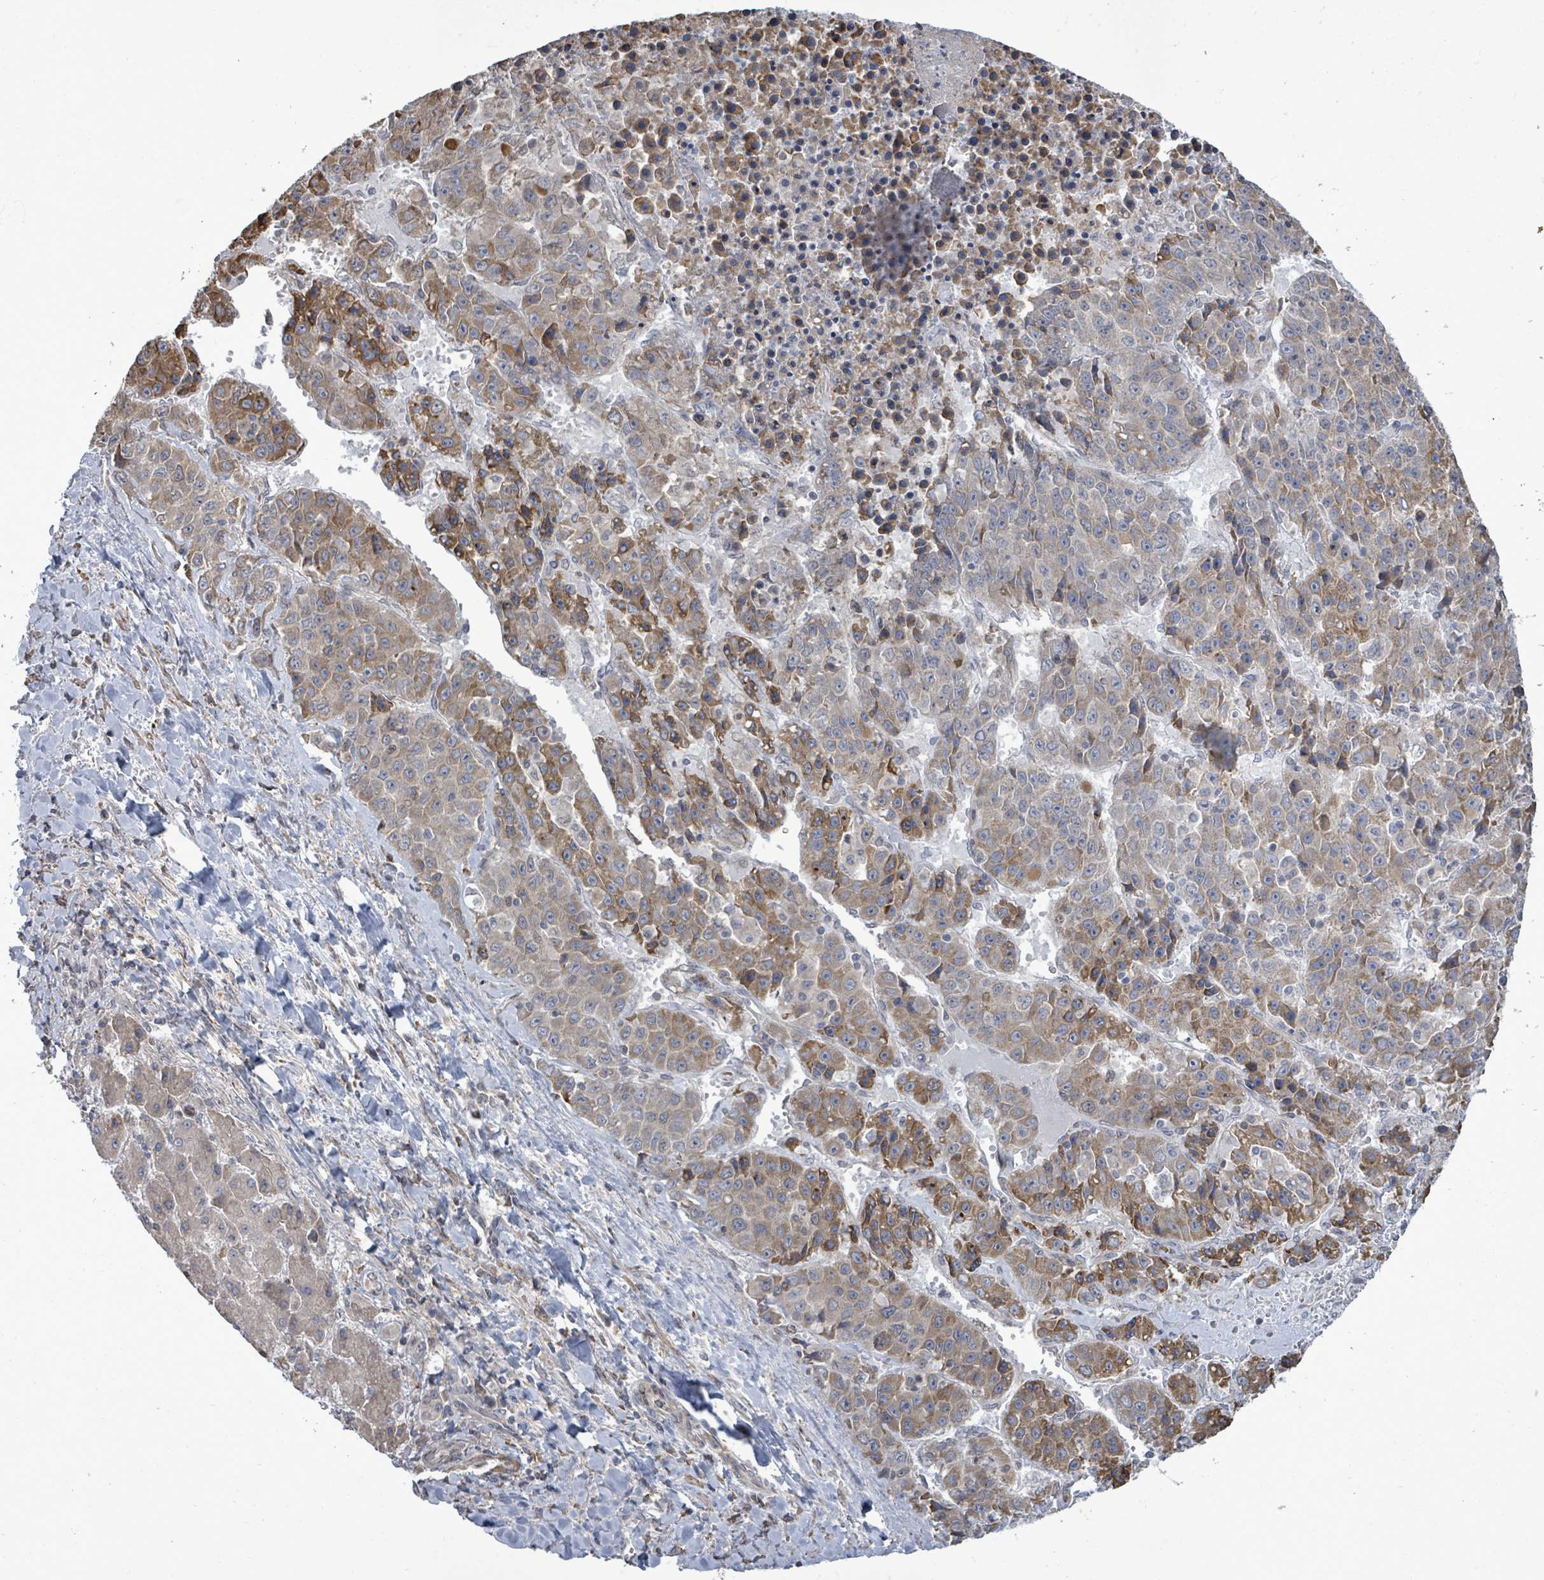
{"staining": {"intensity": "moderate", "quantity": "25%-75%", "location": "cytoplasmic/membranous"}, "tissue": "liver cancer", "cell_type": "Tumor cells", "image_type": "cancer", "snomed": [{"axis": "morphology", "description": "Carcinoma, Hepatocellular, NOS"}, {"axis": "topography", "description": "Liver"}], "caption": "Immunohistochemical staining of human liver cancer shows moderate cytoplasmic/membranous protein positivity in approximately 25%-75% of tumor cells.", "gene": "PAPSS1", "patient": {"sex": "female", "age": 53}}